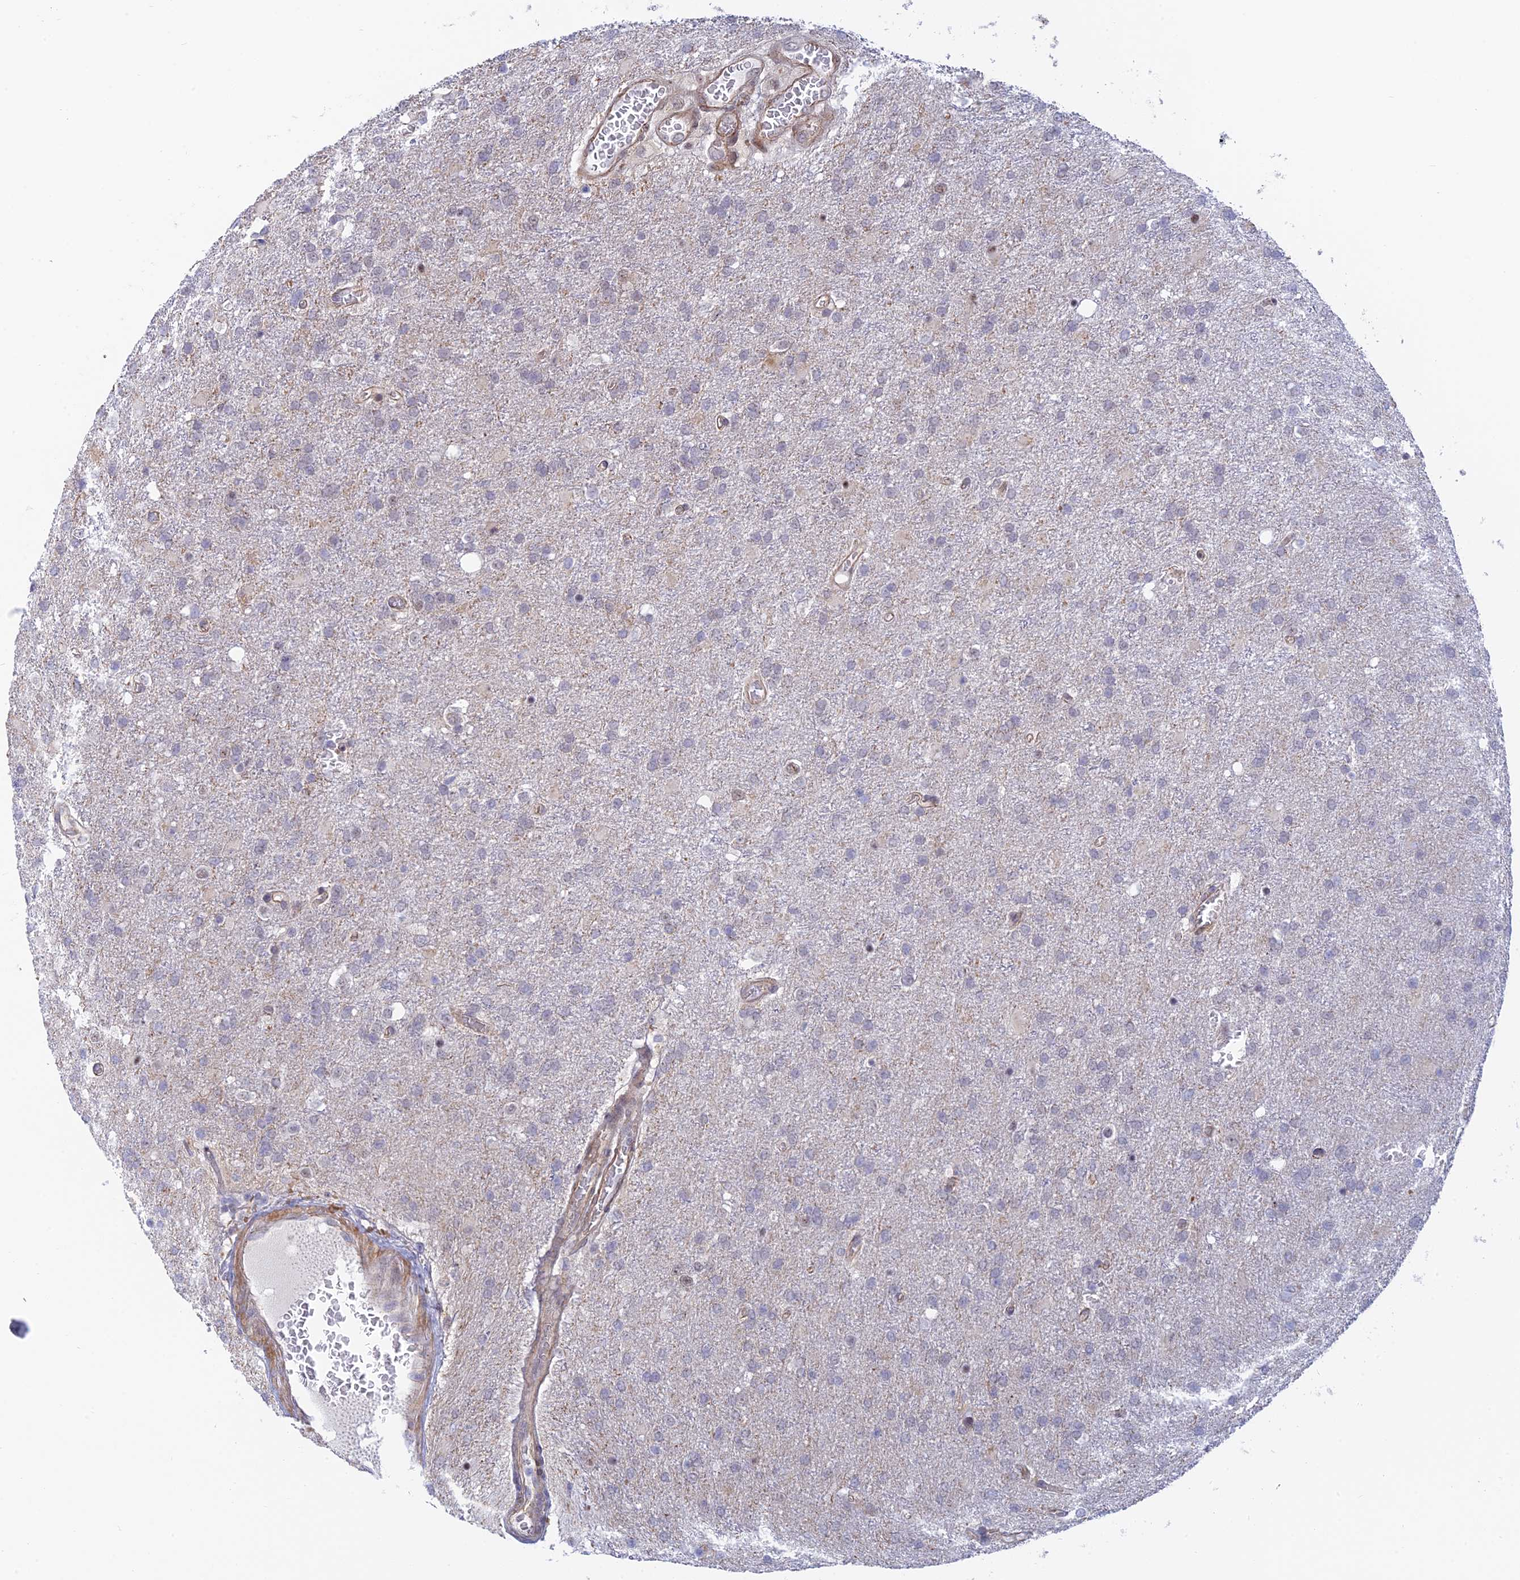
{"staining": {"intensity": "negative", "quantity": "none", "location": "none"}, "tissue": "glioma", "cell_type": "Tumor cells", "image_type": "cancer", "snomed": [{"axis": "morphology", "description": "Glioma, malignant, High grade"}, {"axis": "topography", "description": "Brain"}], "caption": "Tumor cells show no significant protein expression in malignant glioma (high-grade).", "gene": "CFAP92", "patient": {"sex": "female", "age": 74}}